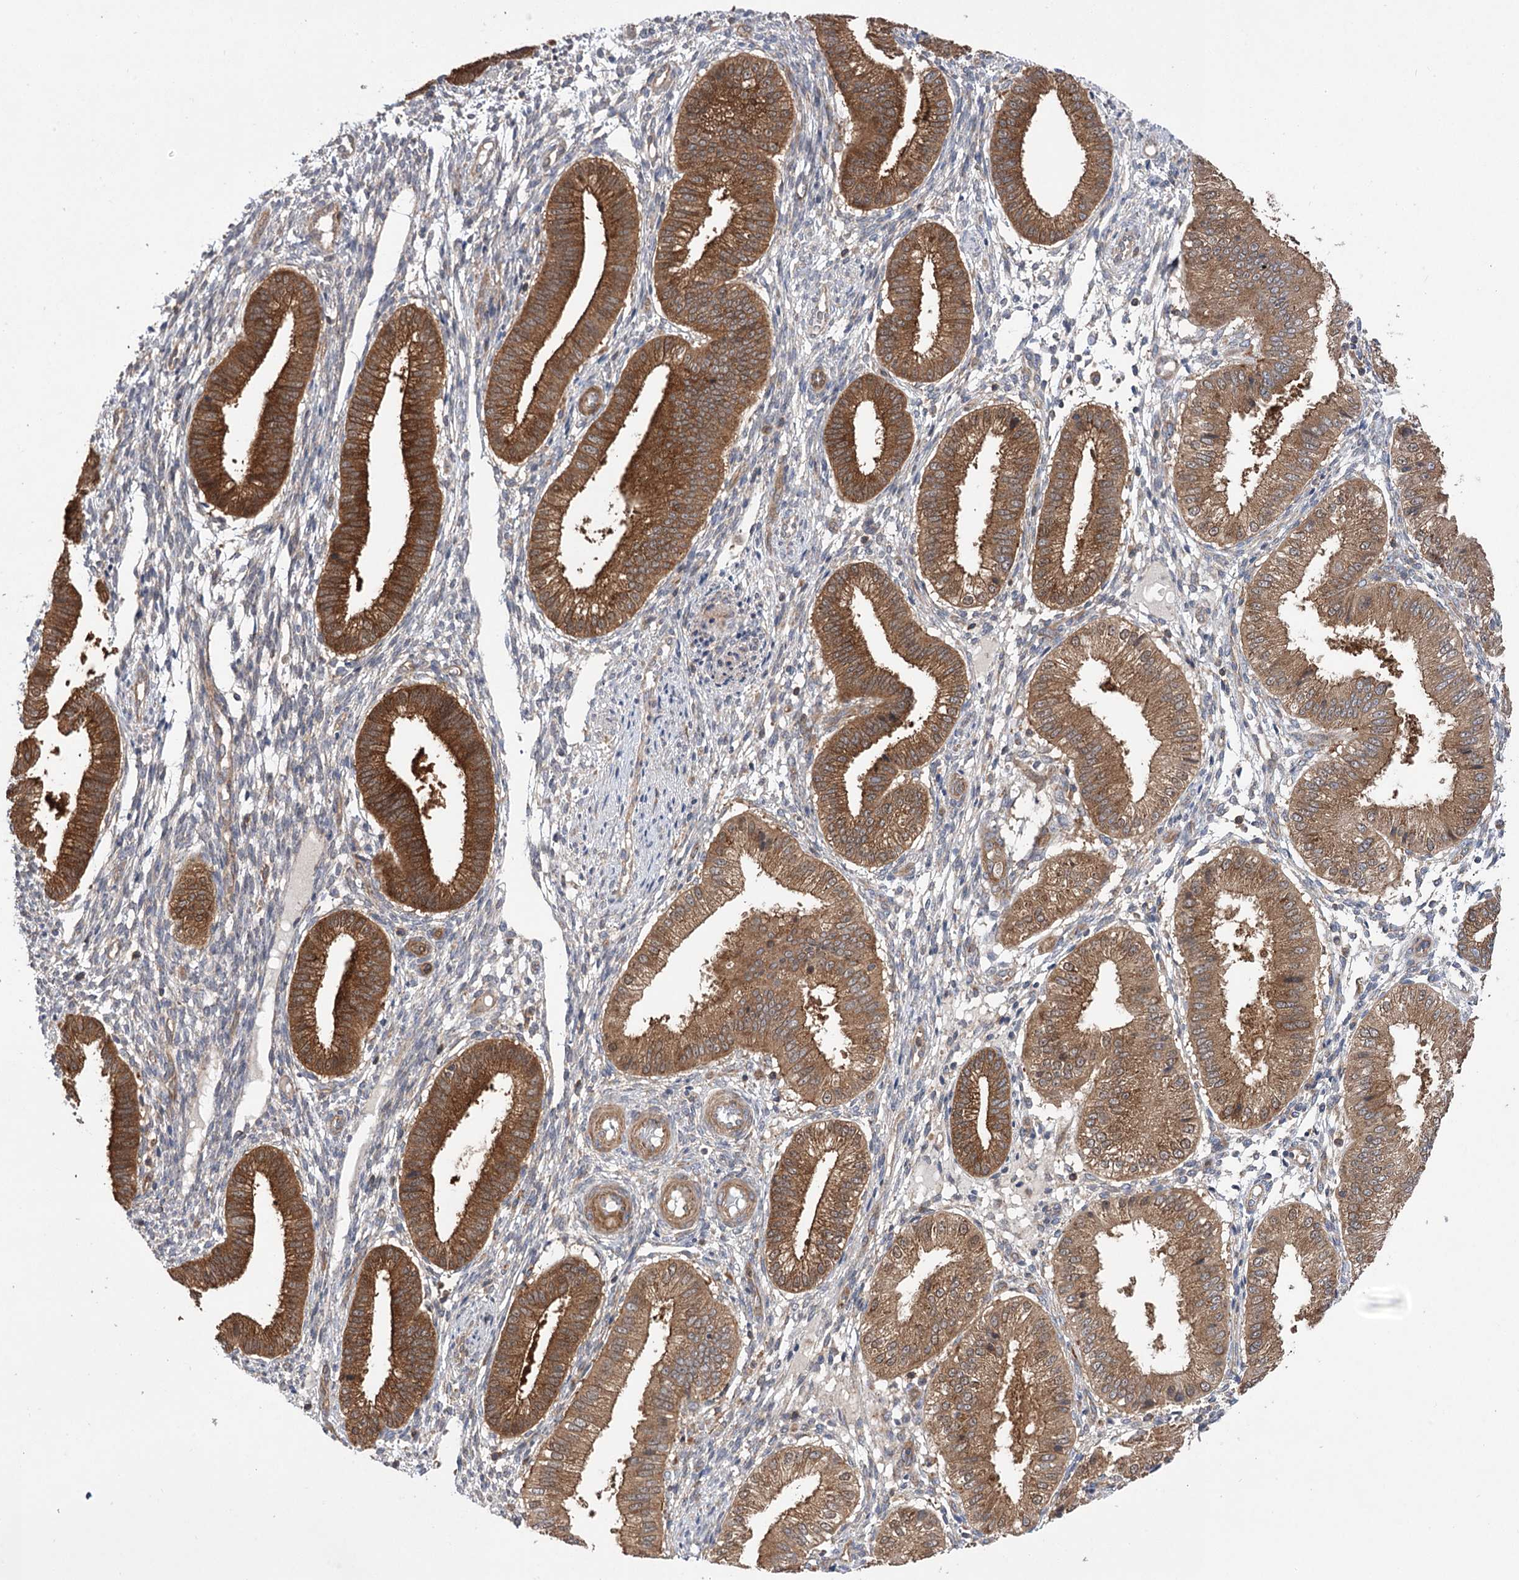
{"staining": {"intensity": "weak", "quantity": ">75%", "location": "cytoplasmic/membranous"}, "tissue": "endometrium", "cell_type": "Cells in endometrial stroma", "image_type": "normal", "snomed": [{"axis": "morphology", "description": "Normal tissue, NOS"}, {"axis": "topography", "description": "Endometrium"}], "caption": "Protein staining demonstrates weak cytoplasmic/membranous staining in approximately >75% of cells in endometrial stroma in benign endometrium.", "gene": "VPS37B", "patient": {"sex": "female", "age": 39}}